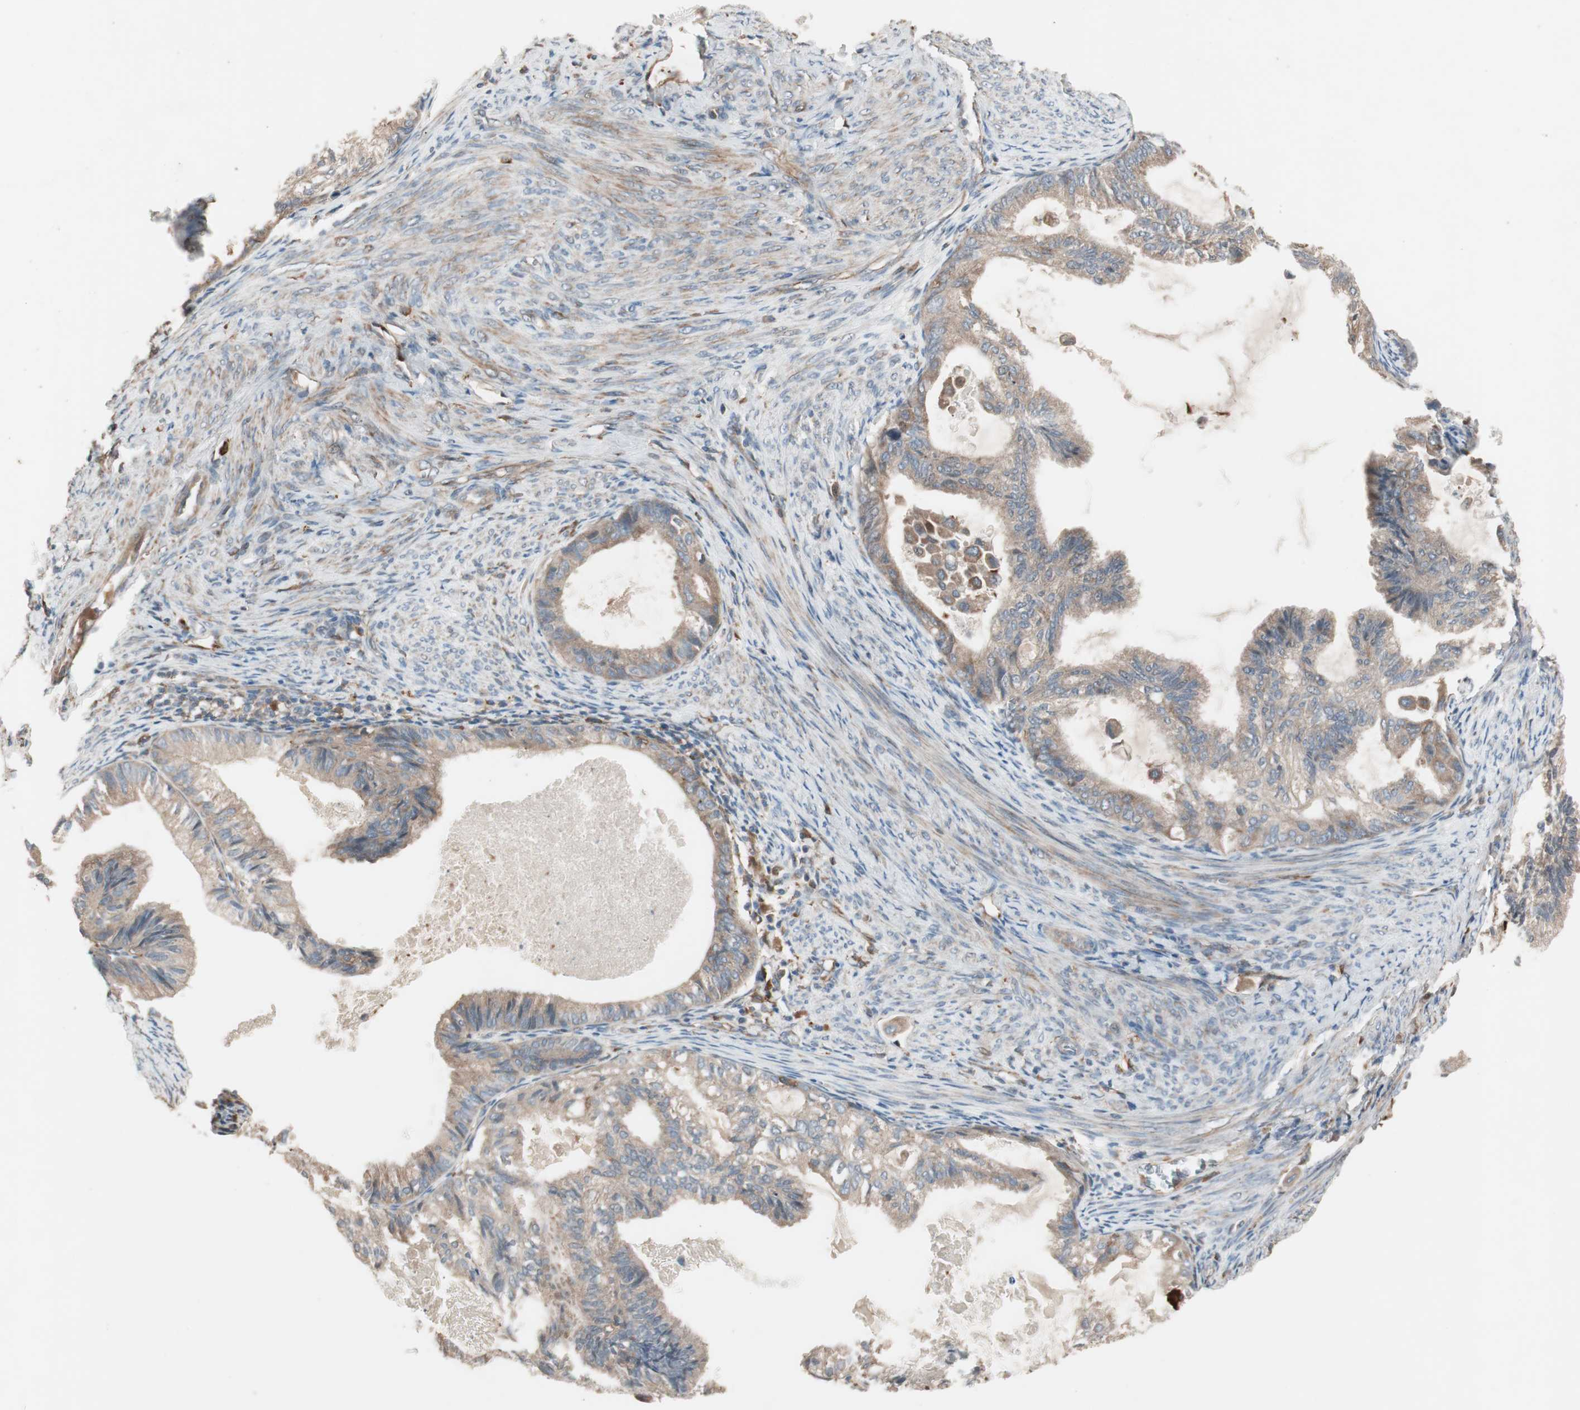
{"staining": {"intensity": "moderate", "quantity": ">75%", "location": "cytoplasmic/membranous"}, "tissue": "cervical cancer", "cell_type": "Tumor cells", "image_type": "cancer", "snomed": [{"axis": "morphology", "description": "Normal tissue, NOS"}, {"axis": "morphology", "description": "Adenocarcinoma, NOS"}, {"axis": "topography", "description": "Cervix"}, {"axis": "topography", "description": "Endometrium"}], "caption": "Cervical cancer (adenocarcinoma) tissue exhibits moderate cytoplasmic/membranous expression in approximately >75% of tumor cells, visualized by immunohistochemistry. (DAB IHC with brightfield microscopy, high magnification).", "gene": "STAB1", "patient": {"sex": "female", "age": 86}}